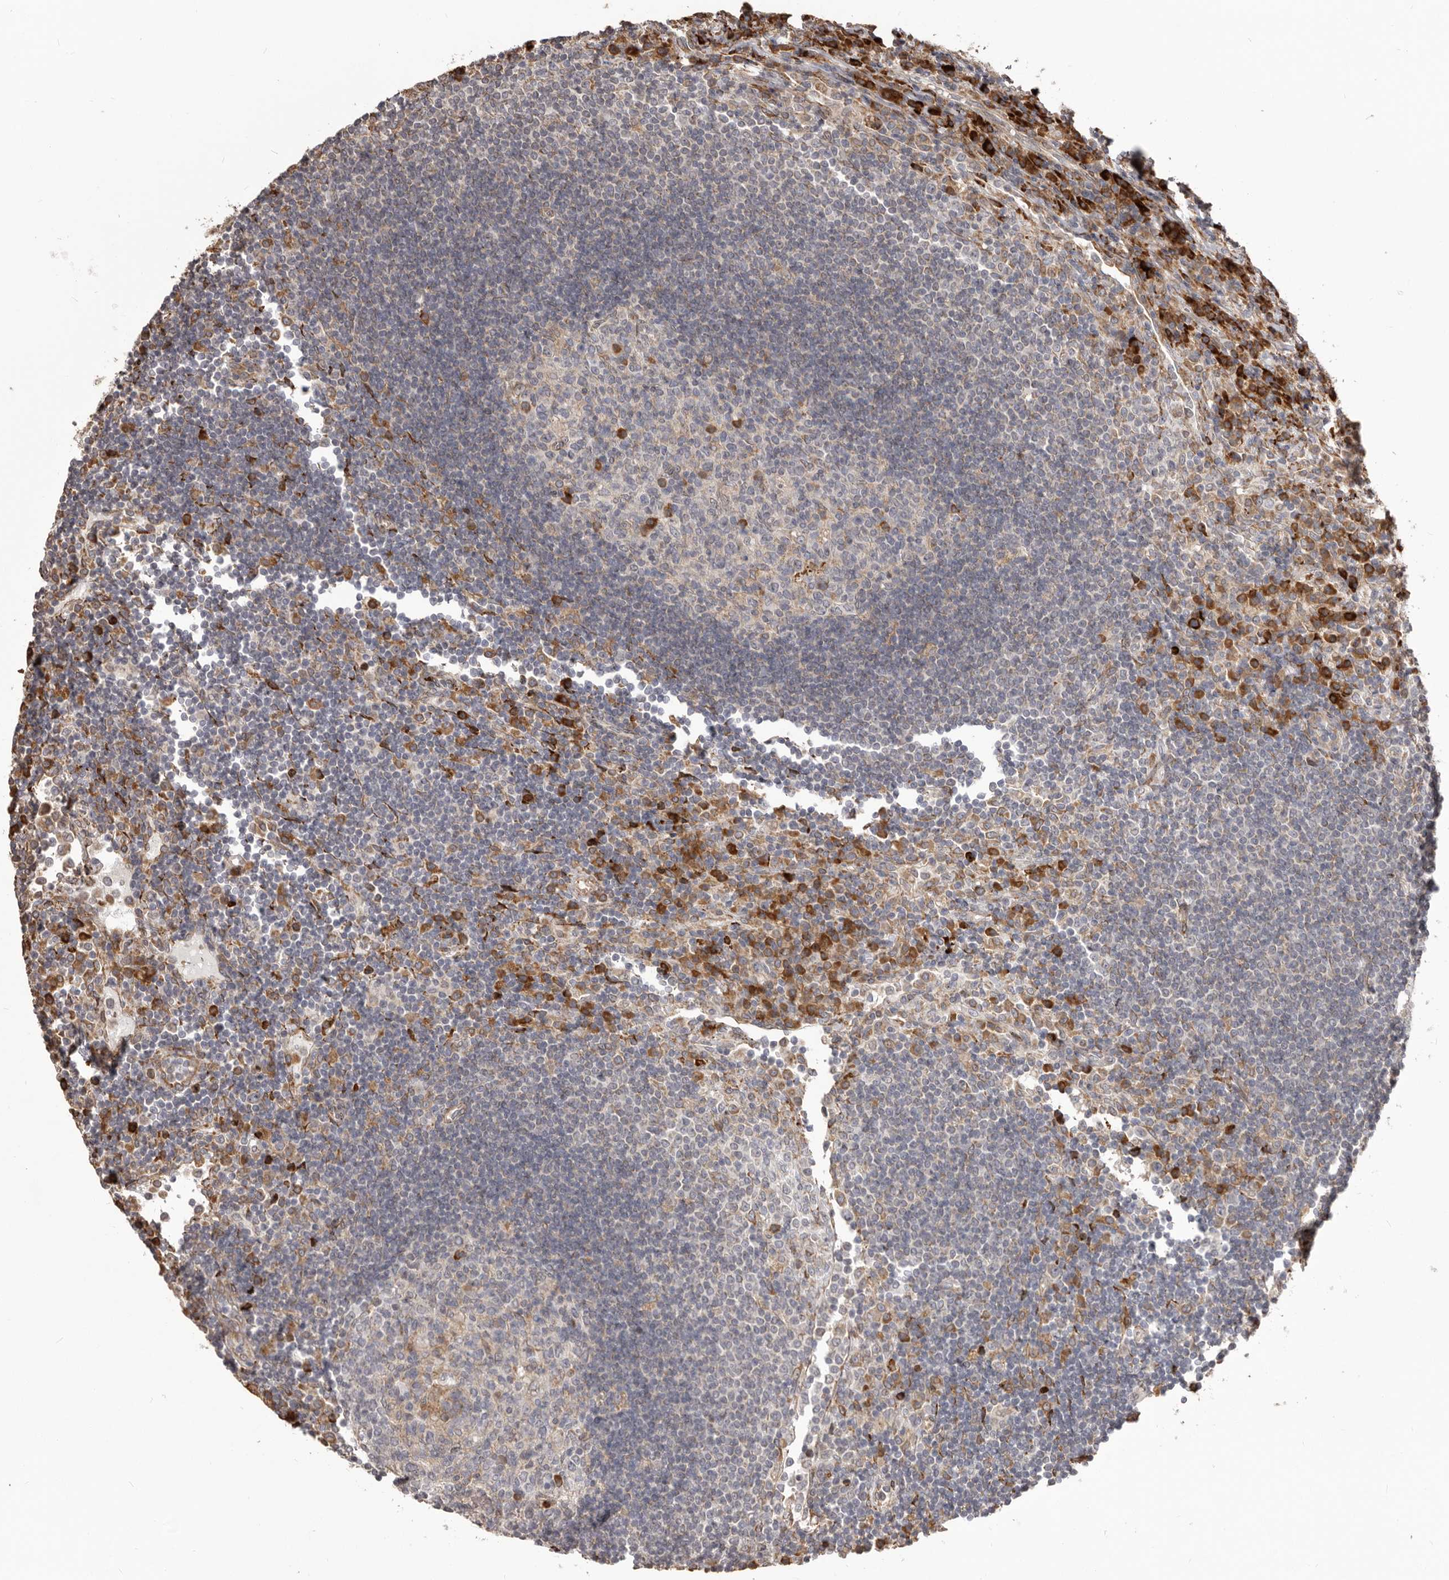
{"staining": {"intensity": "moderate", "quantity": "<25%", "location": "cytoplasmic/membranous"}, "tissue": "lymph node", "cell_type": "Germinal center cells", "image_type": "normal", "snomed": [{"axis": "morphology", "description": "Normal tissue, NOS"}, {"axis": "topography", "description": "Lymph node"}], "caption": "Immunohistochemistry (IHC) image of benign lymph node: lymph node stained using immunohistochemistry displays low levels of moderate protein expression localized specifically in the cytoplasmic/membranous of germinal center cells, appearing as a cytoplasmic/membranous brown color.", "gene": "NUP43", "patient": {"sex": "female", "age": 53}}